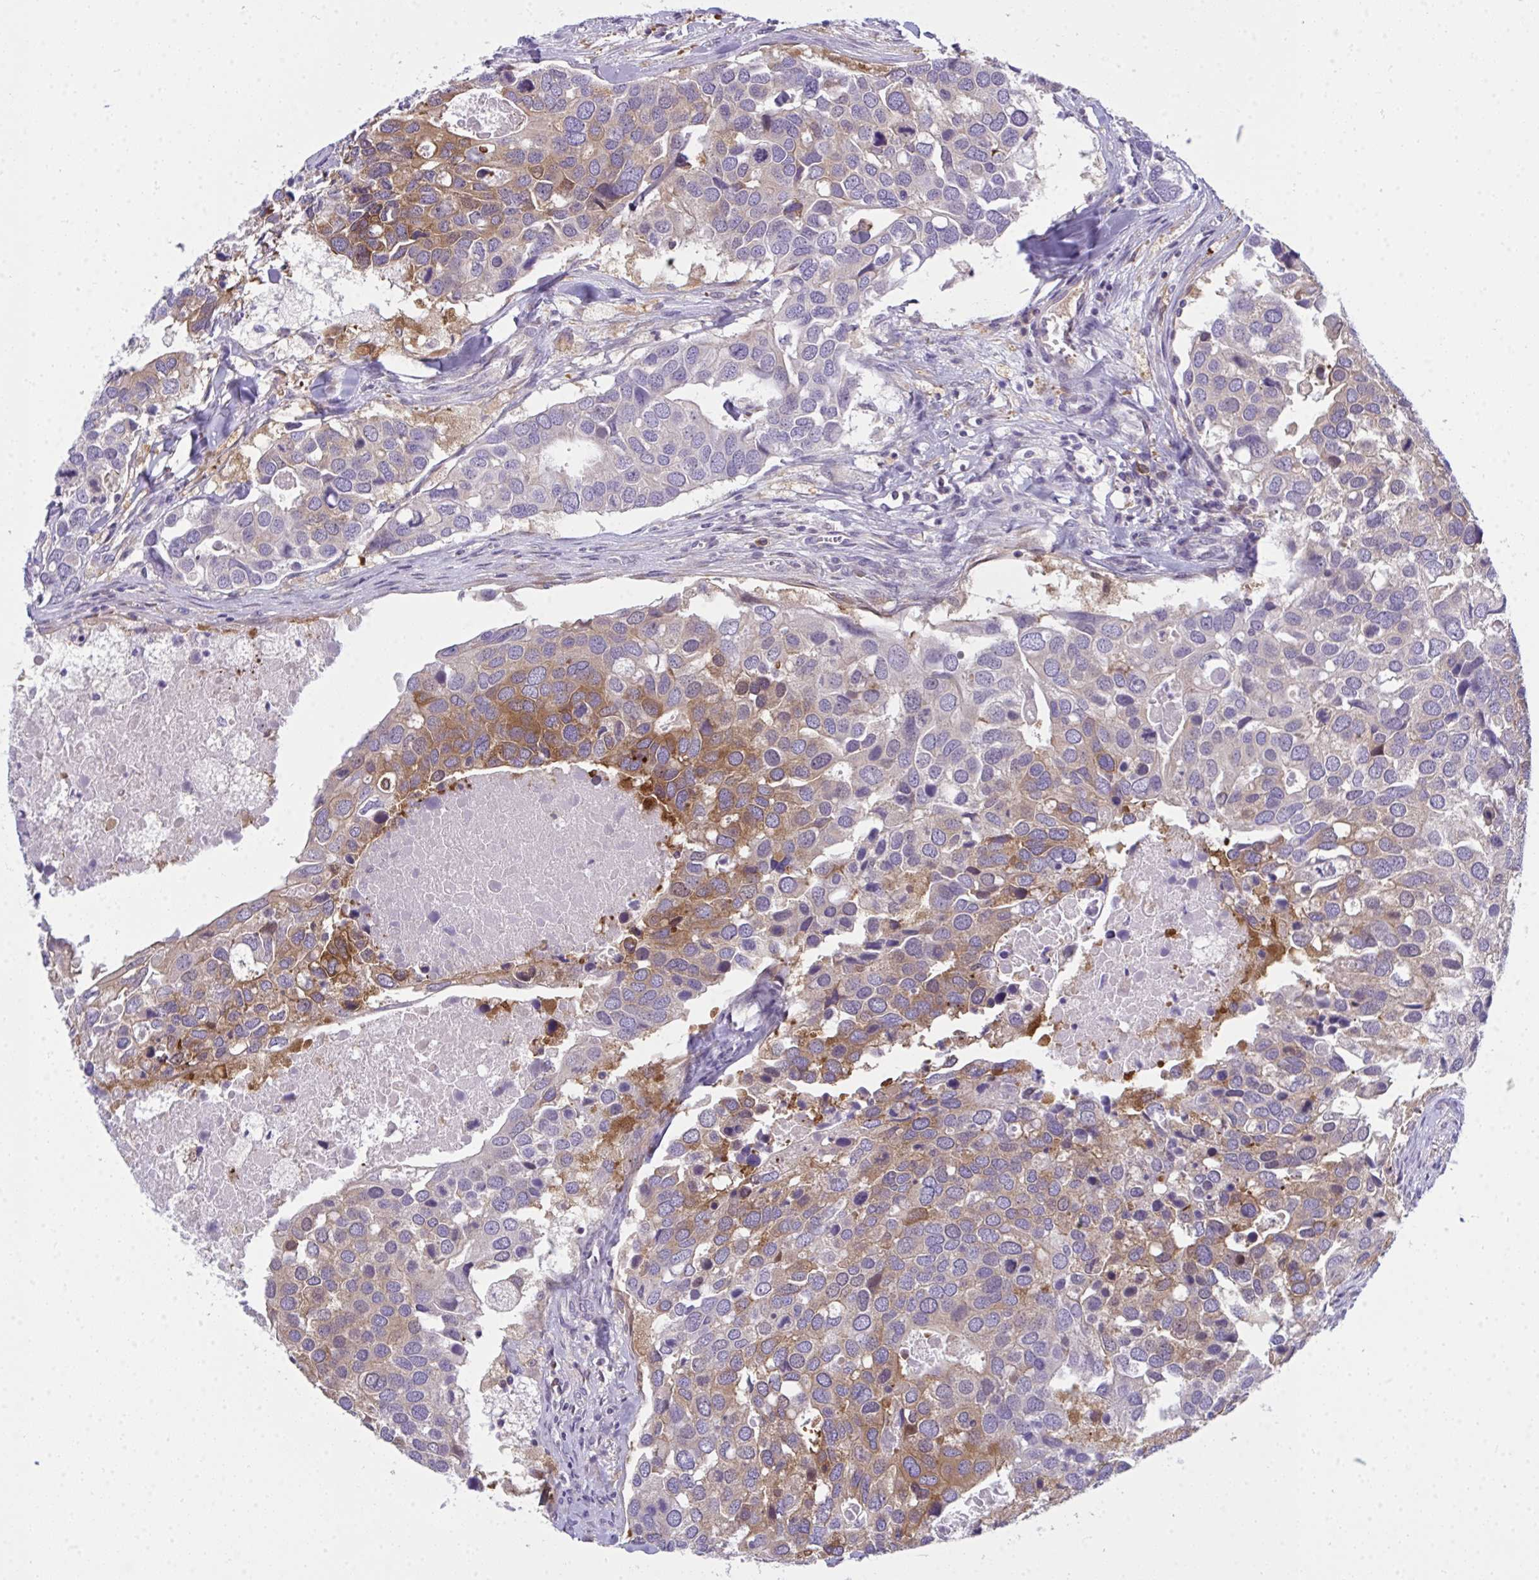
{"staining": {"intensity": "moderate", "quantity": "25%-75%", "location": "cytoplasmic/membranous"}, "tissue": "breast cancer", "cell_type": "Tumor cells", "image_type": "cancer", "snomed": [{"axis": "morphology", "description": "Duct carcinoma"}, {"axis": "topography", "description": "Breast"}], "caption": "There is medium levels of moderate cytoplasmic/membranous staining in tumor cells of breast cancer (infiltrating ductal carcinoma), as demonstrated by immunohistochemical staining (brown color).", "gene": "SLC30A6", "patient": {"sex": "female", "age": 83}}